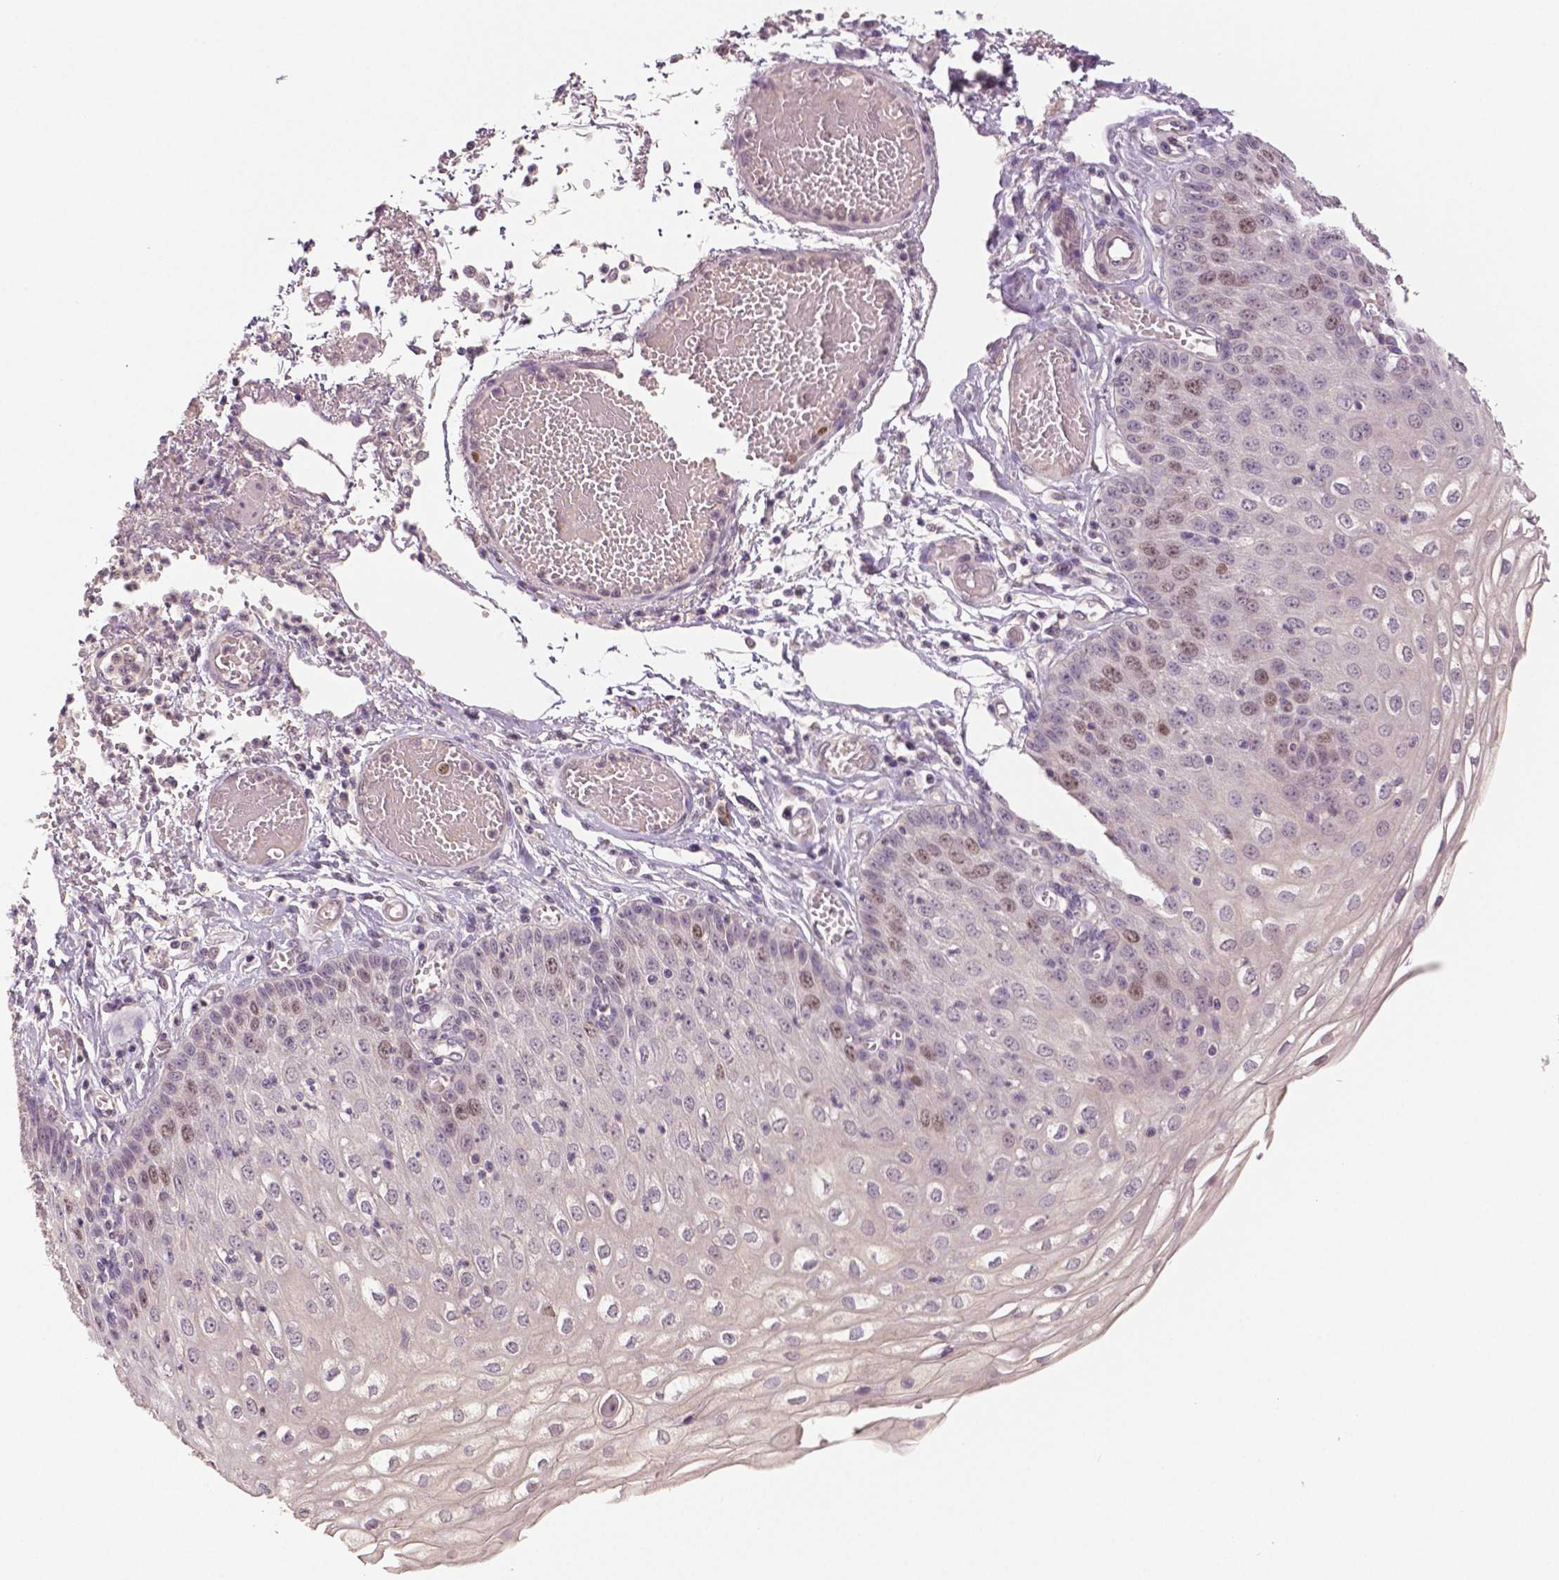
{"staining": {"intensity": "strong", "quantity": "<25%", "location": "nuclear"}, "tissue": "esophagus", "cell_type": "Squamous epithelial cells", "image_type": "normal", "snomed": [{"axis": "morphology", "description": "Normal tissue, NOS"}, {"axis": "morphology", "description": "Adenocarcinoma, NOS"}, {"axis": "topography", "description": "Esophagus"}], "caption": "The micrograph displays a brown stain indicating the presence of a protein in the nuclear of squamous epithelial cells in esophagus.", "gene": "MKI67", "patient": {"sex": "male", "age": 81}}